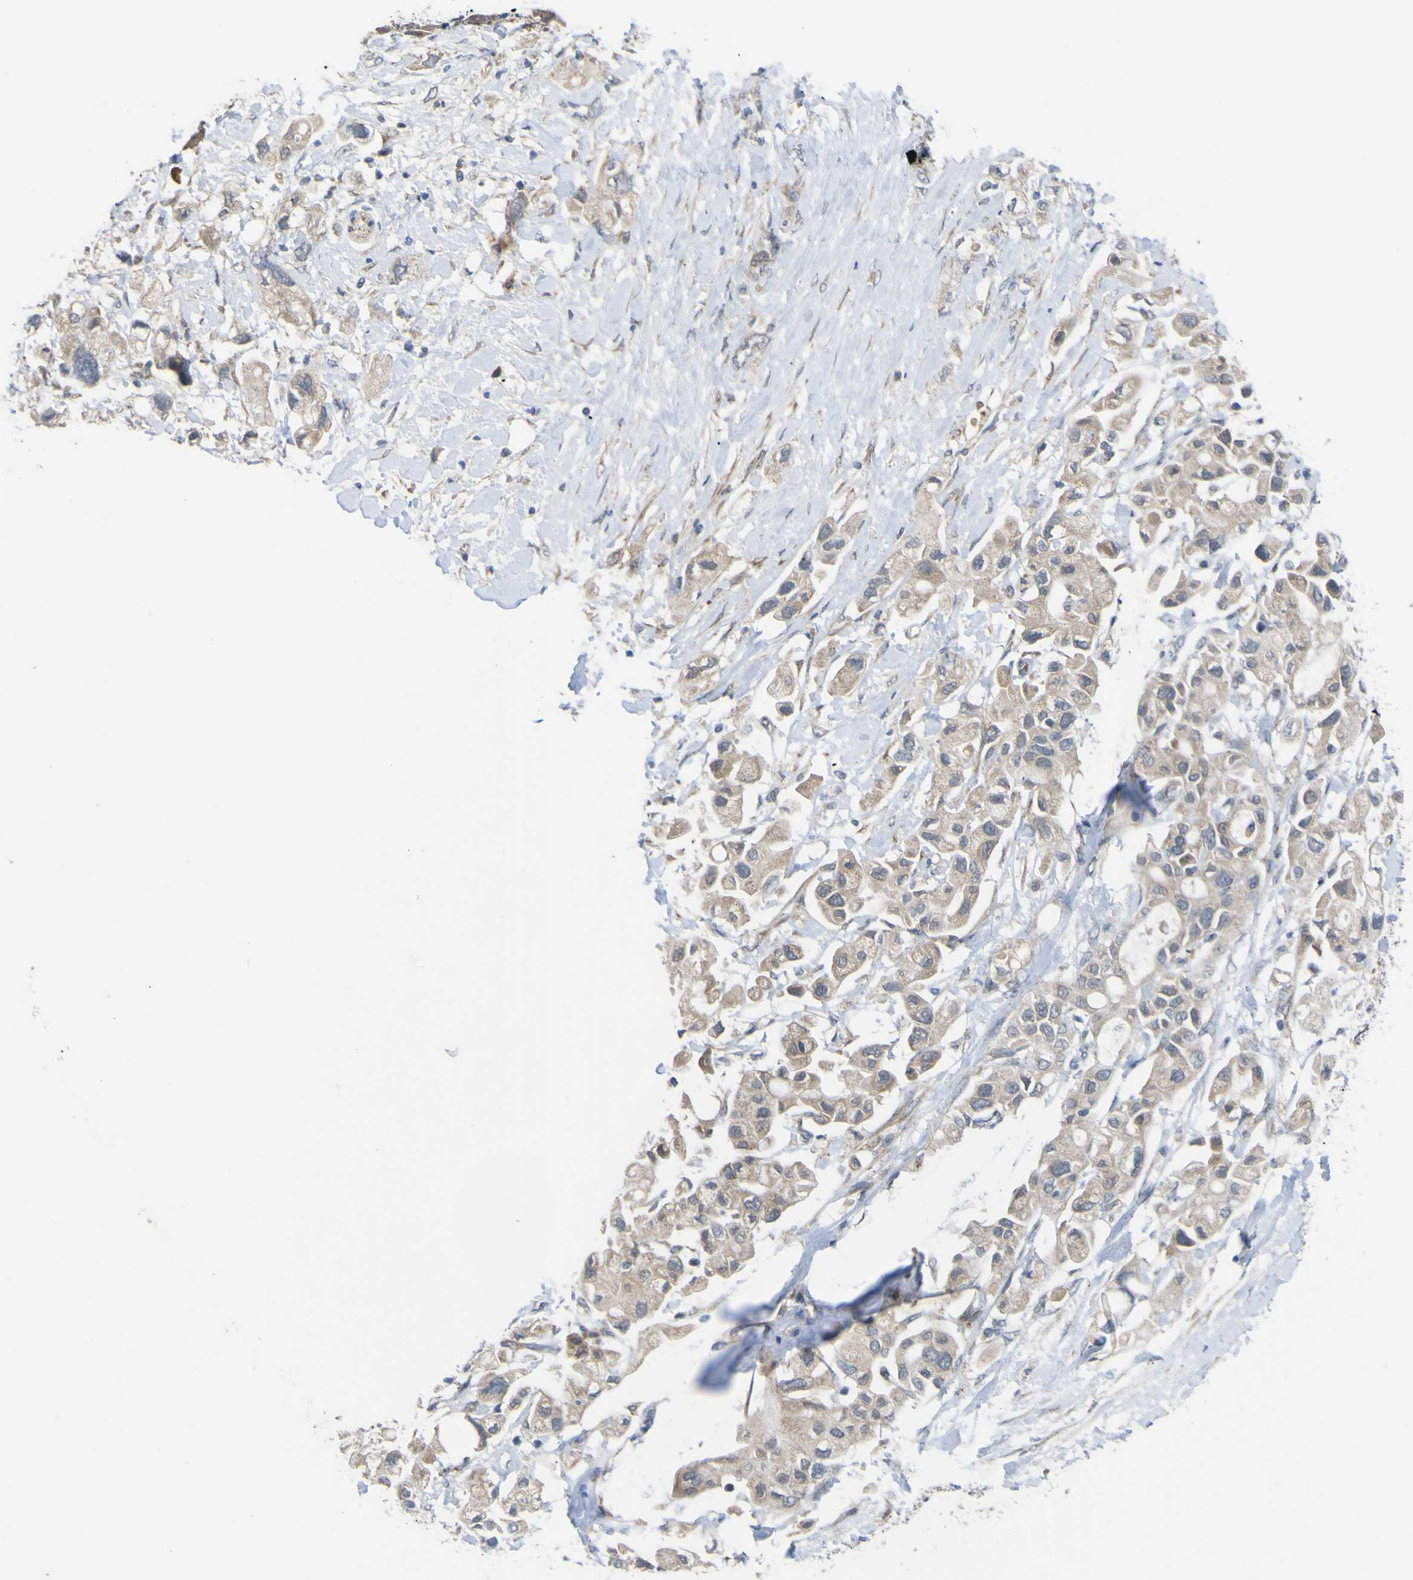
{"staining": {"intensity": "weak", "quantity": "<25%", "location": "cytoplasmic/membranous"}, "tissue": "pancreatic cancer", "cell_type": "Tumor cells", "image_type": "cancer", "snomed": [{"axis": "morphology", "description": "Adenocarcinoma, NOS"}, {"axis": "topography", "description": "Pancreas"}], "caption": "An immunohistochemistry histopathology image of adenocarcinoma (pancreatic) is shown. There is no staining in tumor cells of adenocarcinoma (pancreatic).", "gene": "TNFRSF11A", "patient": {"sex": "female", "age": 56}}